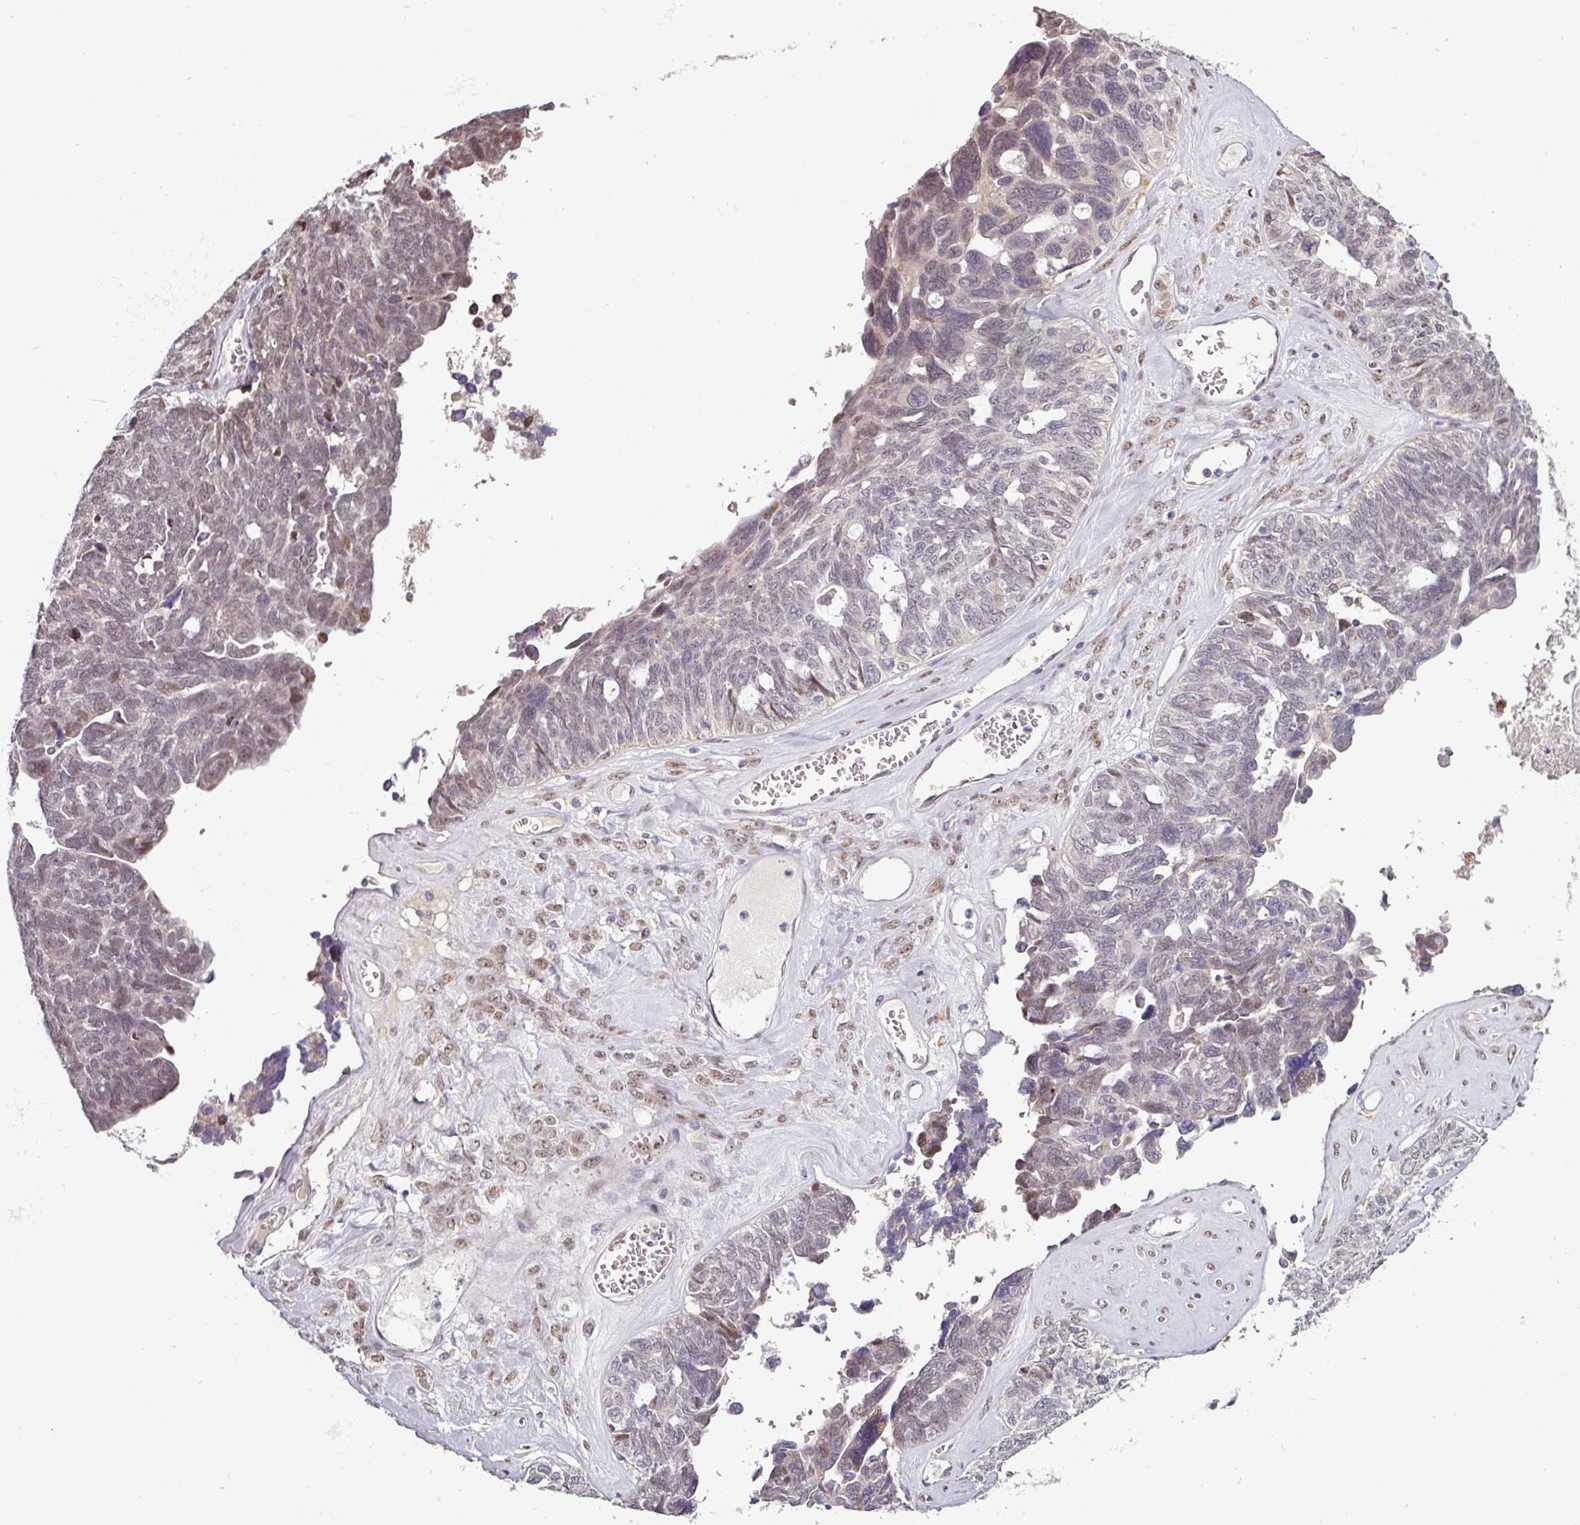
{"staining": {"intensity": "weak", "quantity": "<25%", "location": "cytoplasmic/membranous"}, "tissue": "ovarian cancer", "cell_type": "Tumor cells", "image_type": "cancer", "snomed": [{"axis": "morphology", "description": "Cystadenocarcinoma, serous, NOS"}, {"axis": "topography", "description": "Ovary"}], "caption": "A micrograph of human ovarian cancer (serous cystadenocarcinoma) is negative for staining in tumor cells.", "gene": "SWSAP1", "patient": {"sex": "female", "age": 79}}